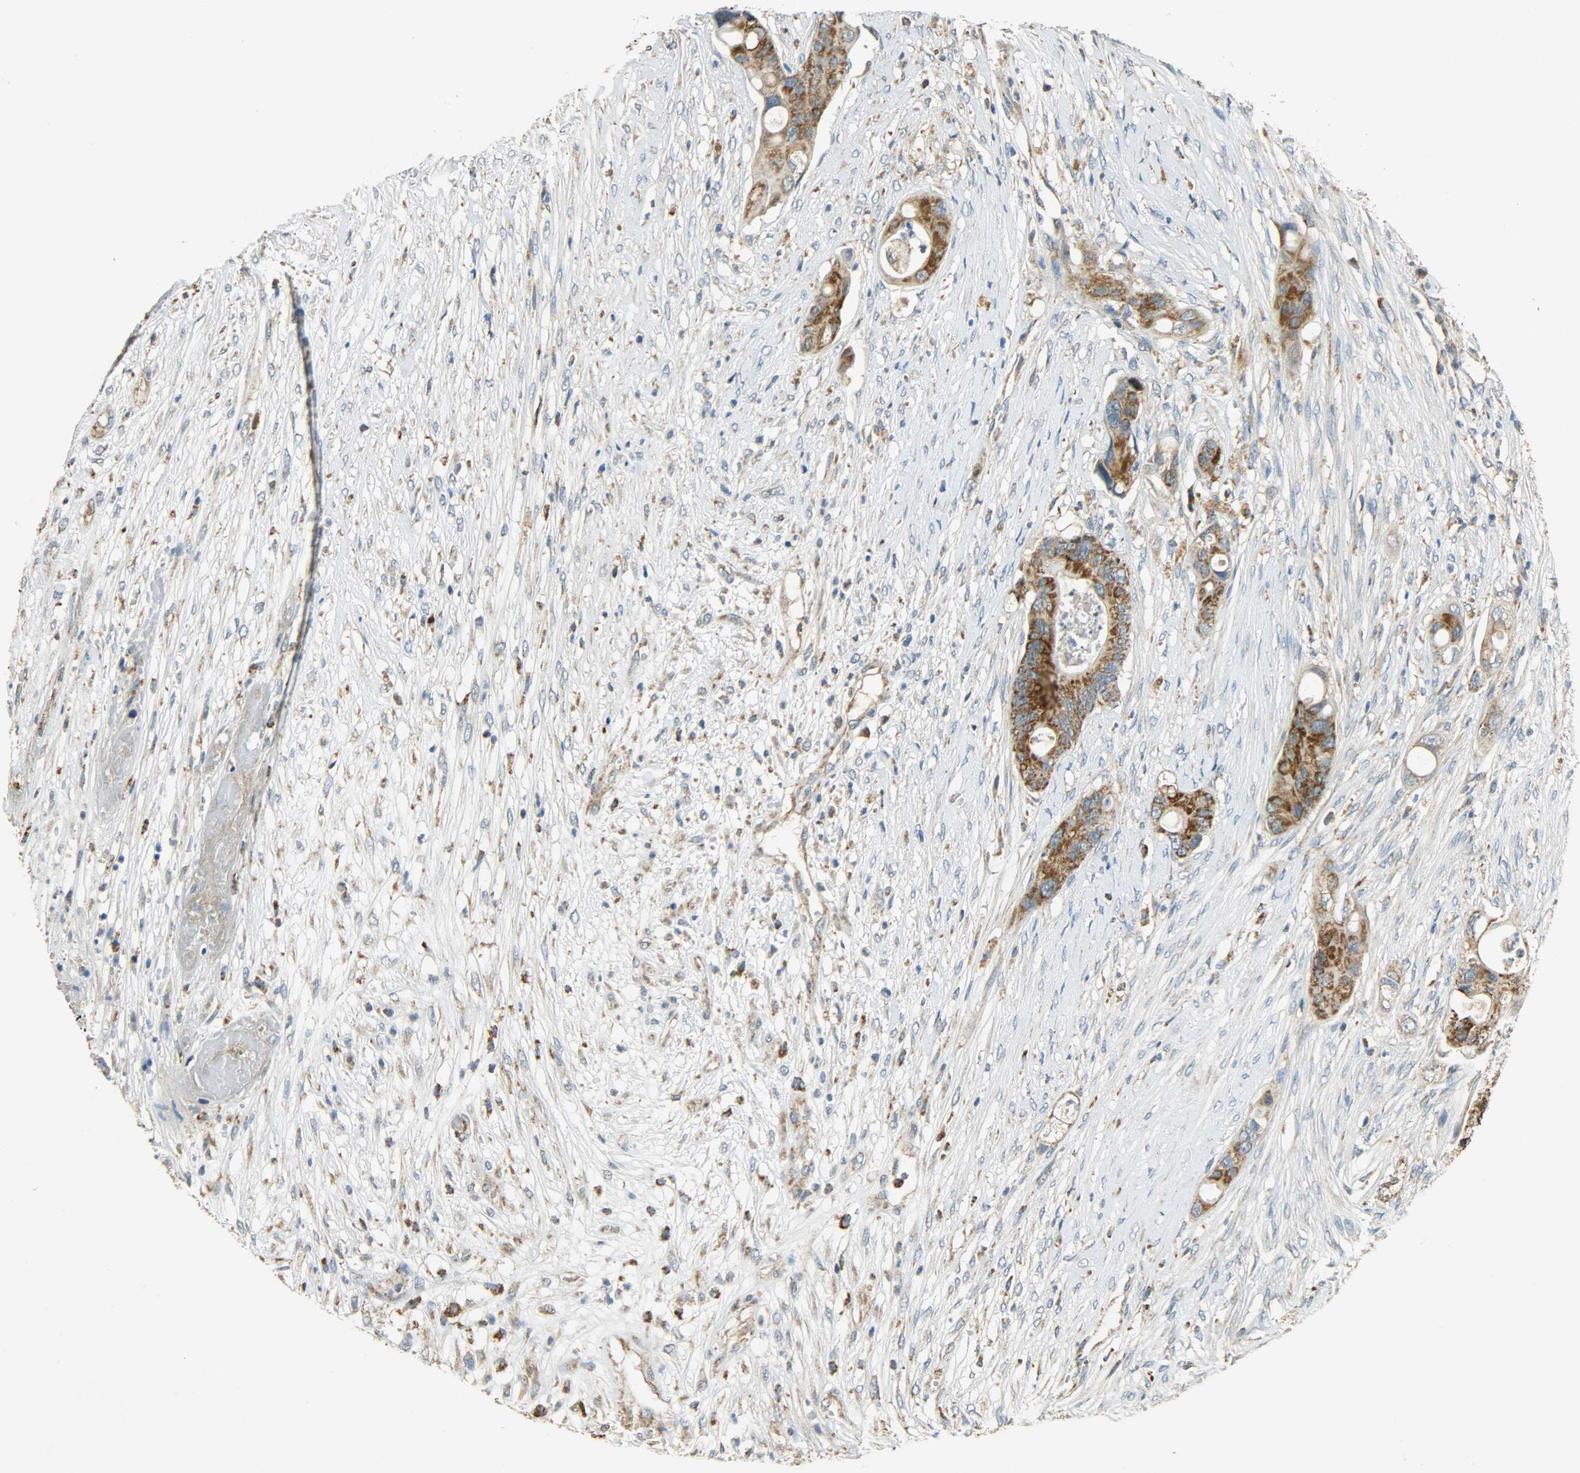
{"staining": {"intensity": "moderate", "quantity": ">75%", "location": "cytoplasmic/membranous"}, "tissue": "colorectal cancer", "cell_type": "Tumor cells", "image_type": "cancer", "snomed": [{"axis": "morphology", "description": "Adenocarcinoma, NOS"}, {"axis": "topography", "description": "Colon"}], "caption": "Colorectal cancer (adenocarcinoma) was stained to show a protein in brown. There is medium levels of moderate cytoplasmic/membranous staining in about >75% of tumor cells. The protein is shown in brown color, while the nuclei are stained blue.", "gene": "HDHD5", "patient": {"sex": "female", "age": 57}}